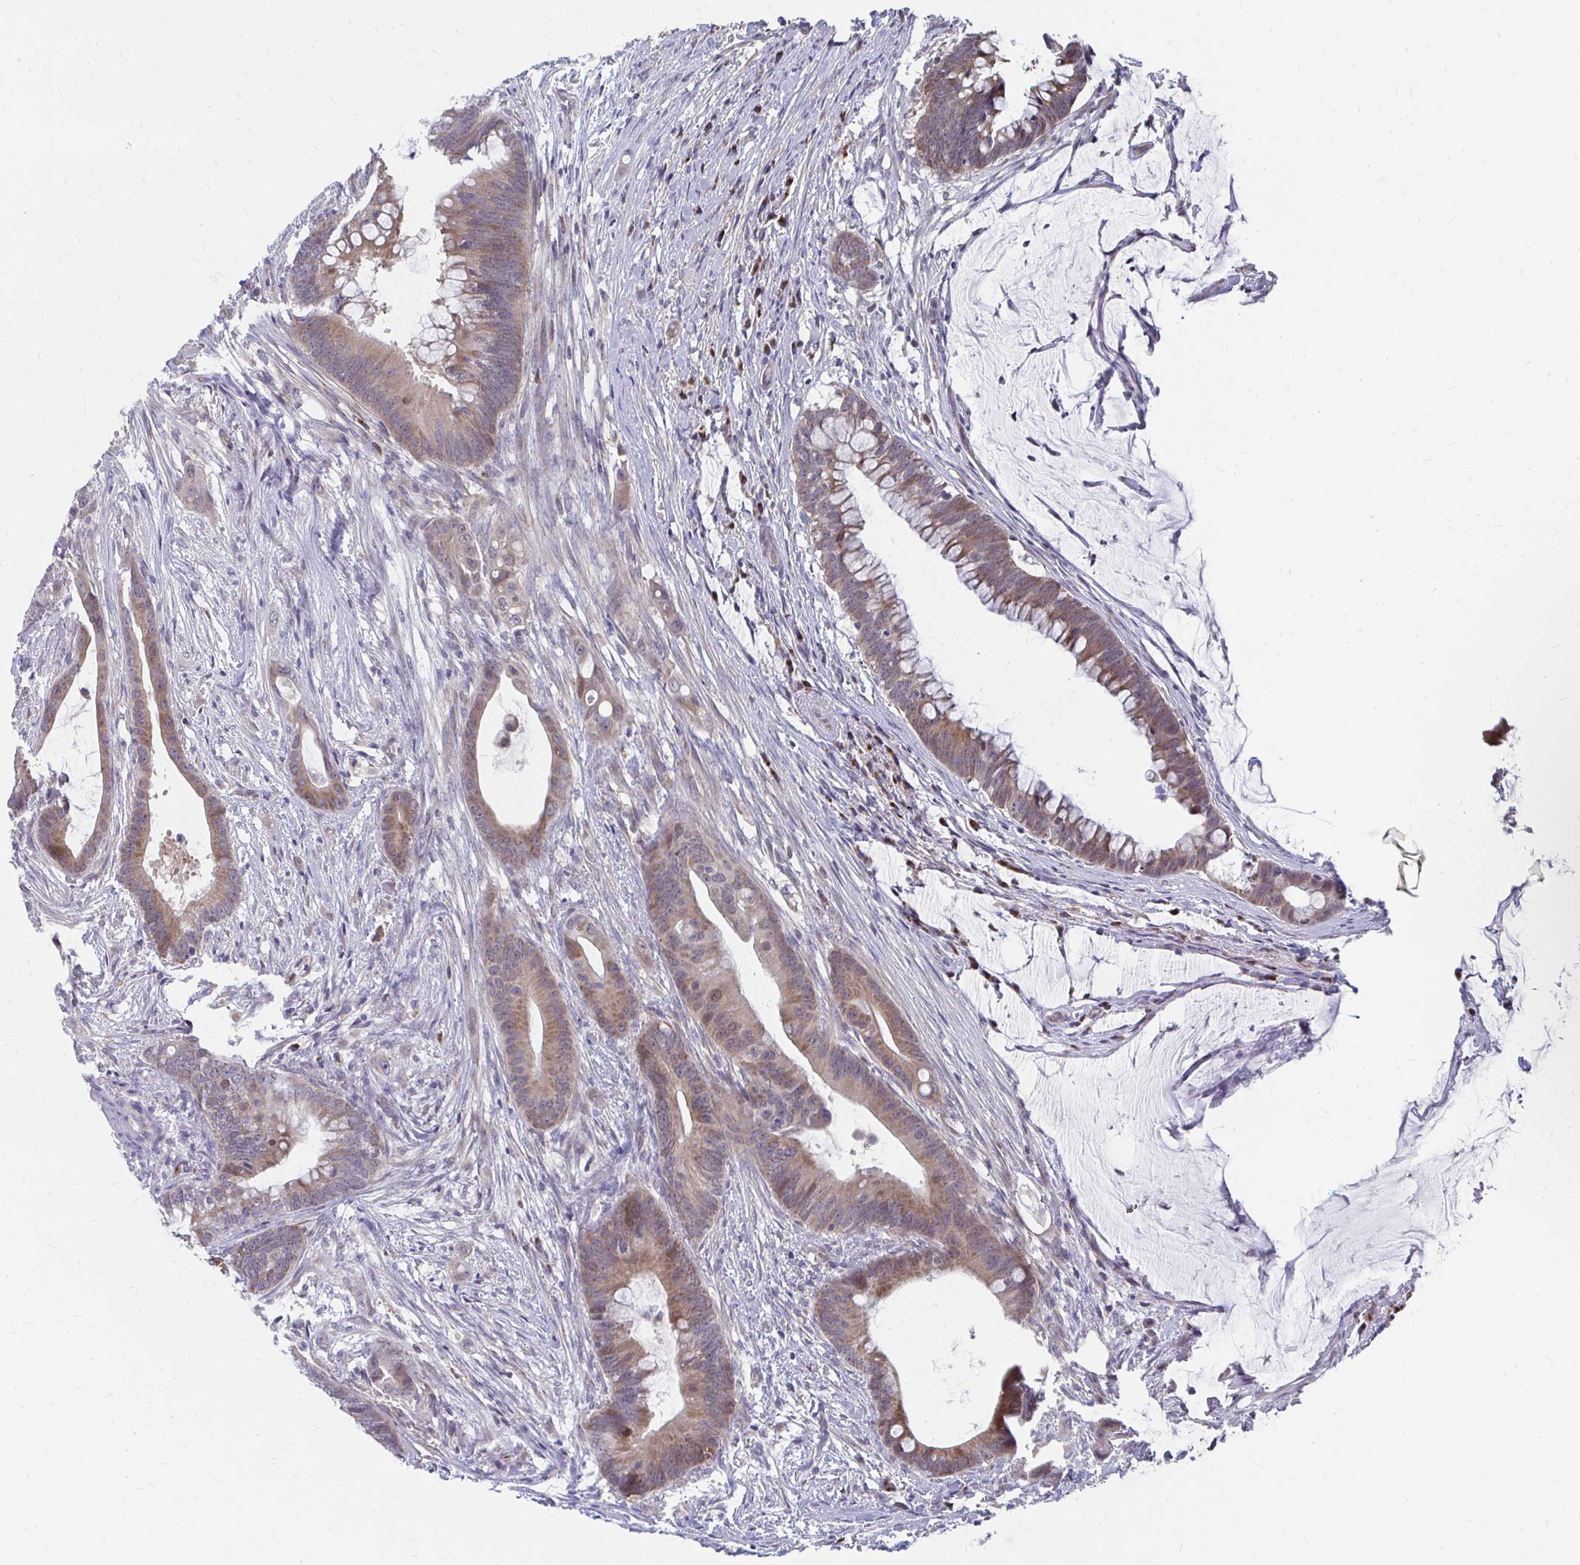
{"staining": {"intensity": "moderate", "quantity": "25%-75%", "location": "cytoplasmic/membranous"}, "tissue": "colorectal cancer", "cell_type": "Tumor cells", "image_type": "cancer", "snomed": [{"axis": "morphology", "description": "Adenocarcinoma, NOS"}, {"axis": "topography", "description": "Colon"}], "caption": "Immunohistochemistry (IHC) image of human colorectal cancer (adenocarcinoma) stained for a protein (brown), which exhibits medium levels of moderate cytoplasmic/membranous positivity in approximately 25%-75% of tumor cells.", "gene": "PABIR3", "patient": {"sex": "male", "age": 62}}